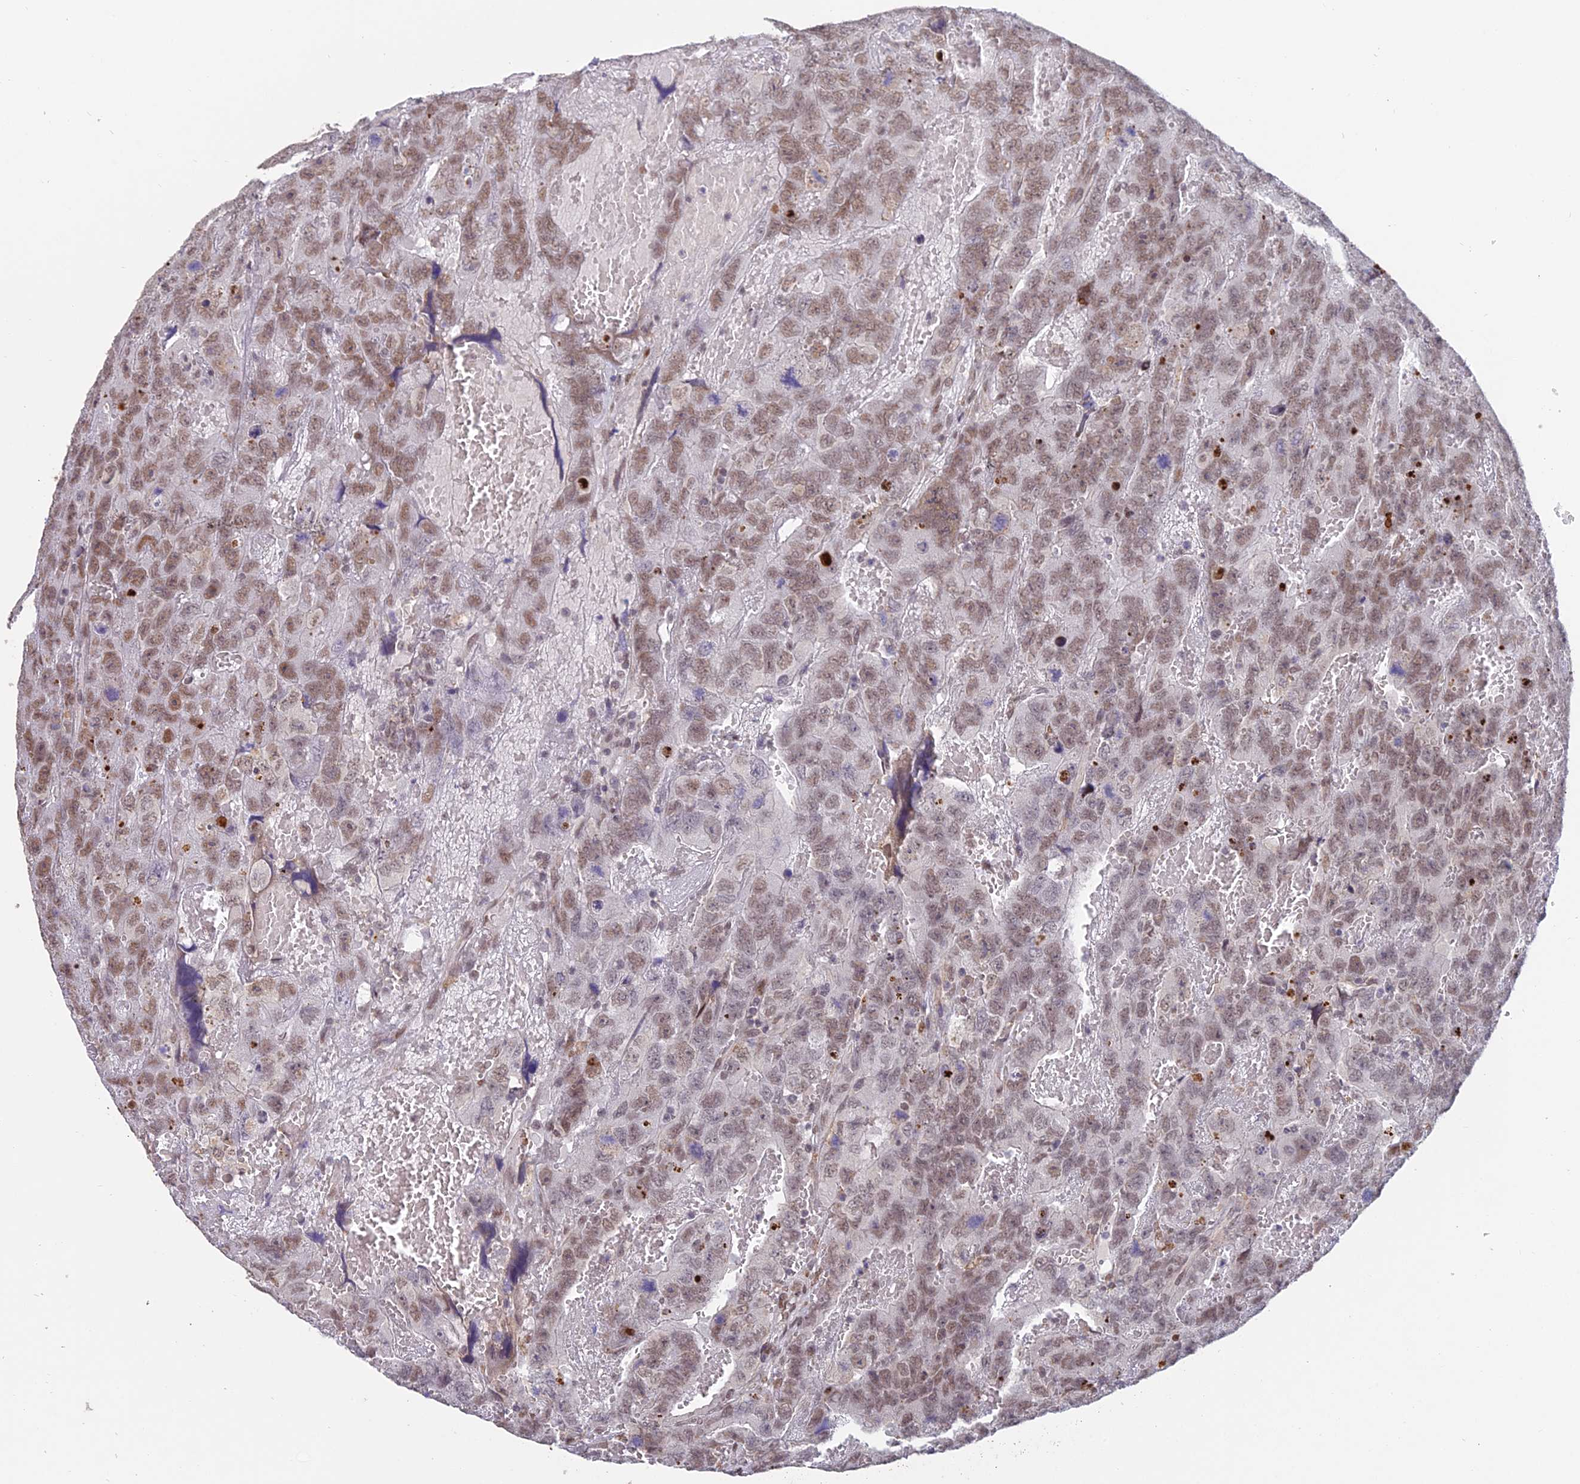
{"staining": {"intensity": "moderate", "quantity": ">75%", "location": "nuclear"}, "tissue": "testis cancer", "cell_type": "Tumor cells", "image_type": "cancer", "snomed": [{"axis": "morphology", "description": "Carcinoma, Embryonal, NOS"}, {"axis": "topography", "description": "Testis"}], "caption": "The photomicrograph reveals staining of testis cancer, revealing moderate nuclear protein staining (brown color) within tumor cells.", "gene": "ABHD17A", "patient": {"sex": "male", "age": 45}}